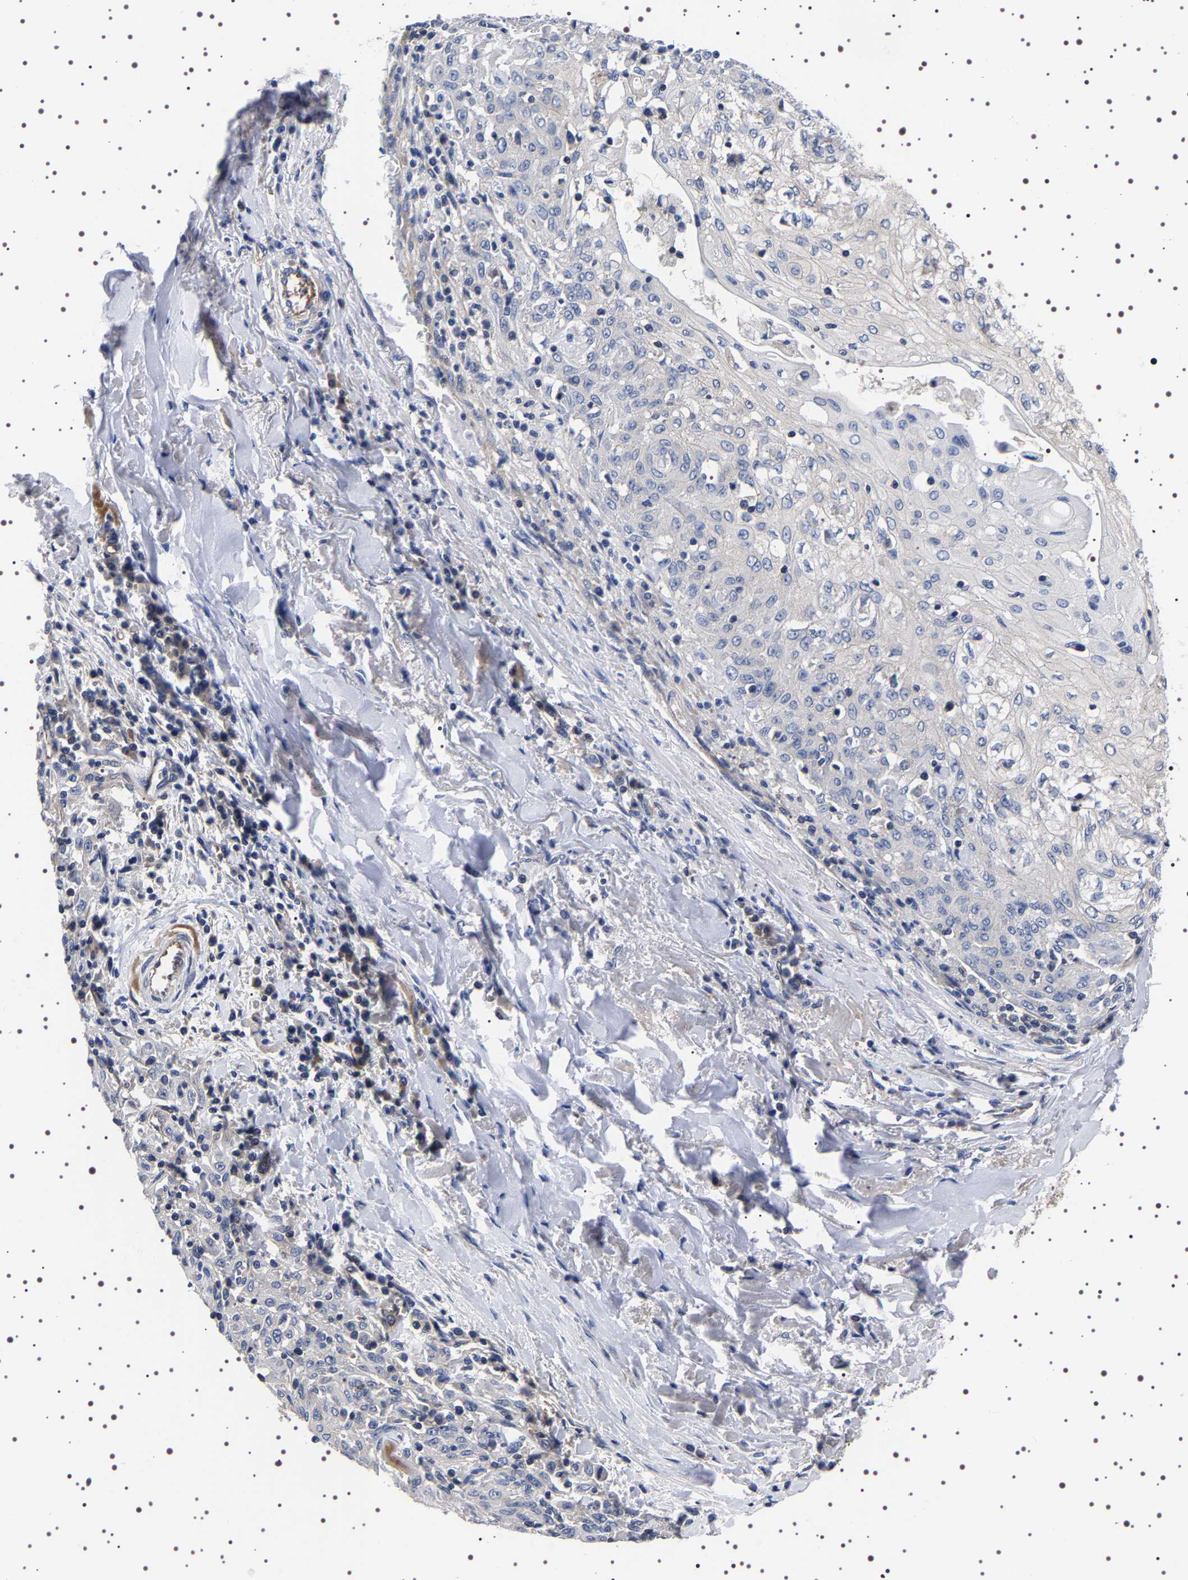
{"staining": {"intensity": "negative", "quantity": "none", "location": "none"}, "tissue": "skin cancer", "cell_type": "Tumor cells", "image_type": "cancer", "snomed": [{"axis": "morphology", "description": "Squamous cell carcinoma, NOS"}, {"axis": "morphology", "description": "Squamous cell carcinoma, metastatic, NOS"}, {"axis": "topography", "description": "Skin"}, {"axis": "topography", "description": "Lymph node"}], "caption": "This is an immunohistochemistry micrograph of skin cancer (squamous cell carcinoma). There is no expression in tumor cells.", "gene": "DARS1", "patient": {"sex": "male", "age": 75}}